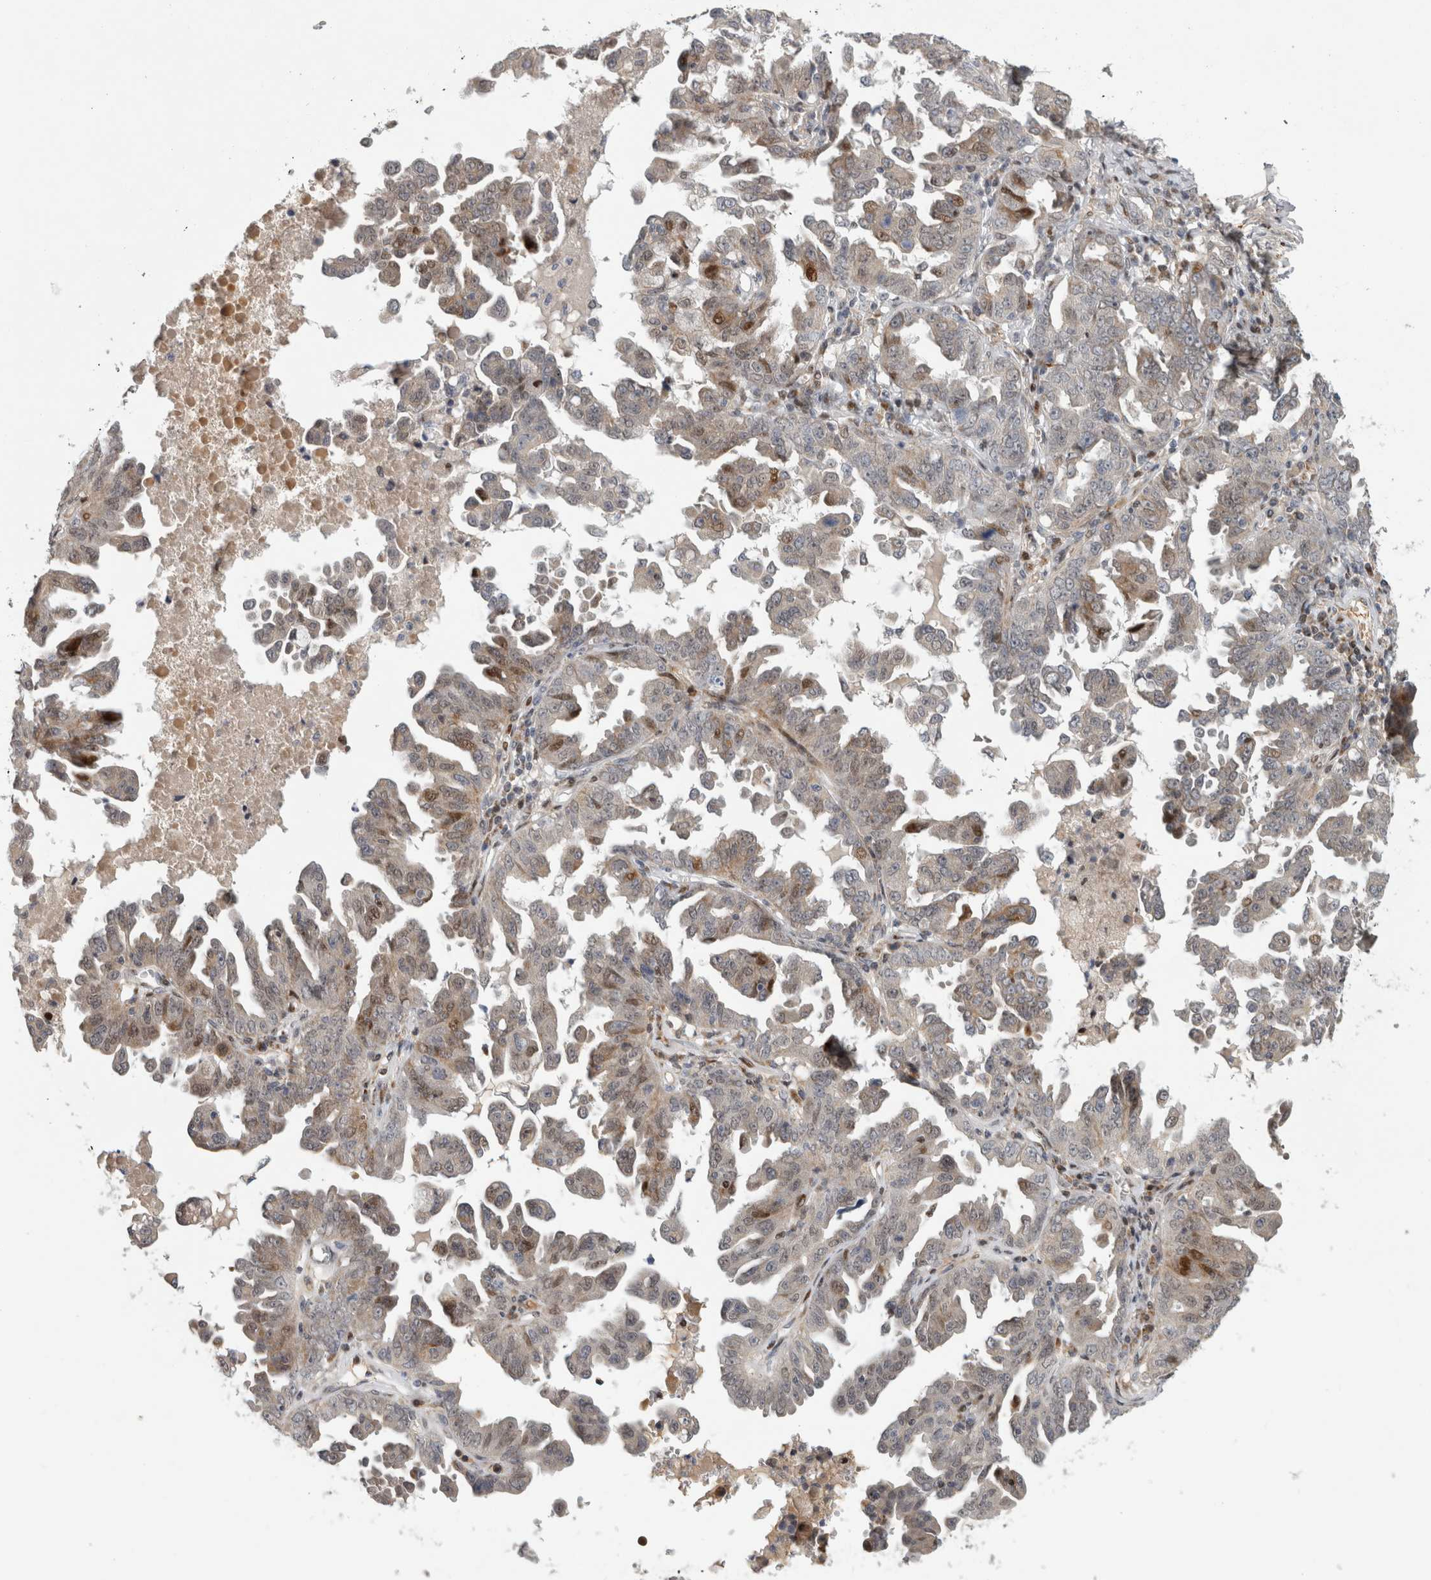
{"staining": {"intensity": "moderate", "quantity": "<25%", "location": "cytoplasmic/membranous,nuclear"}, "tissue": "ovarian cancer", "cell_type": "Tumor cells", "image_type": "cancer", "snomed": [{"axis": "morphology", "description": "Carcinoma, endometroid"}, {"axis": "topography", "description": "Ovary"}], "caption": "Ovarian cancer stained for a protein (brown) displays moderate cytoplasmic/membranous and nuclear positive positivity in approximately <25% of tumor cells.", "gene": "RBM48", "patient": {"sex": "female", "age": 62}}